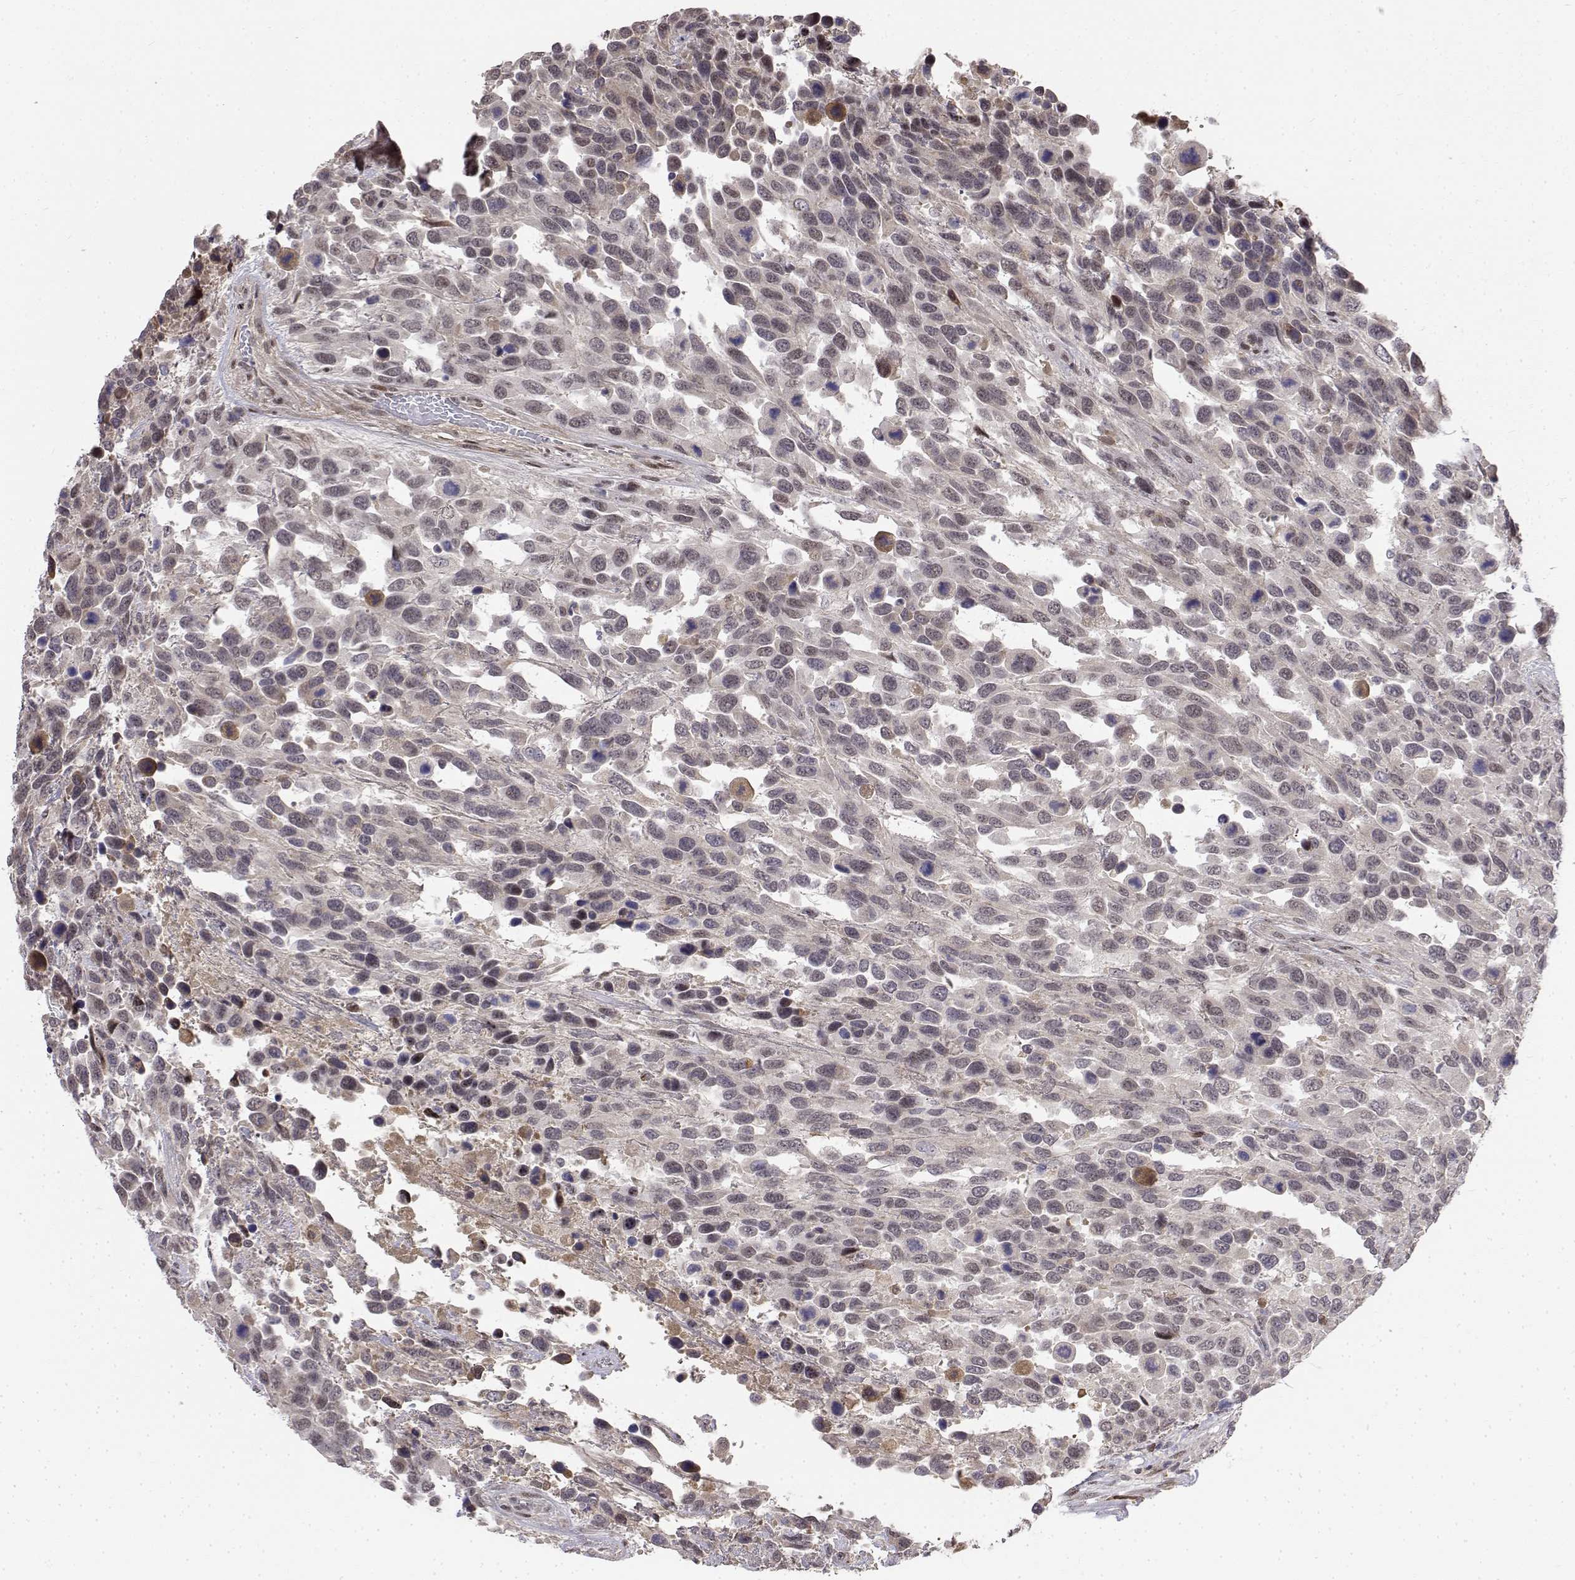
{"staining": {"intensity": "negative", "quantity": "none", "location": "none"}, "tissue": "urothelial cancer", "cell_type": "Tumor cells", "image_type": "cancer", "snomed": [{"axis": "morphology", "description": "Urothelial carcinoma, High grade"}, {"axis": "topography", "description": "Urinary bladder"}], "caption": "Tumor cells show no significant protein expression in urothelial cancer.", "gene": "ITGA7", "patient": {"sex": "female", "age": 70}}